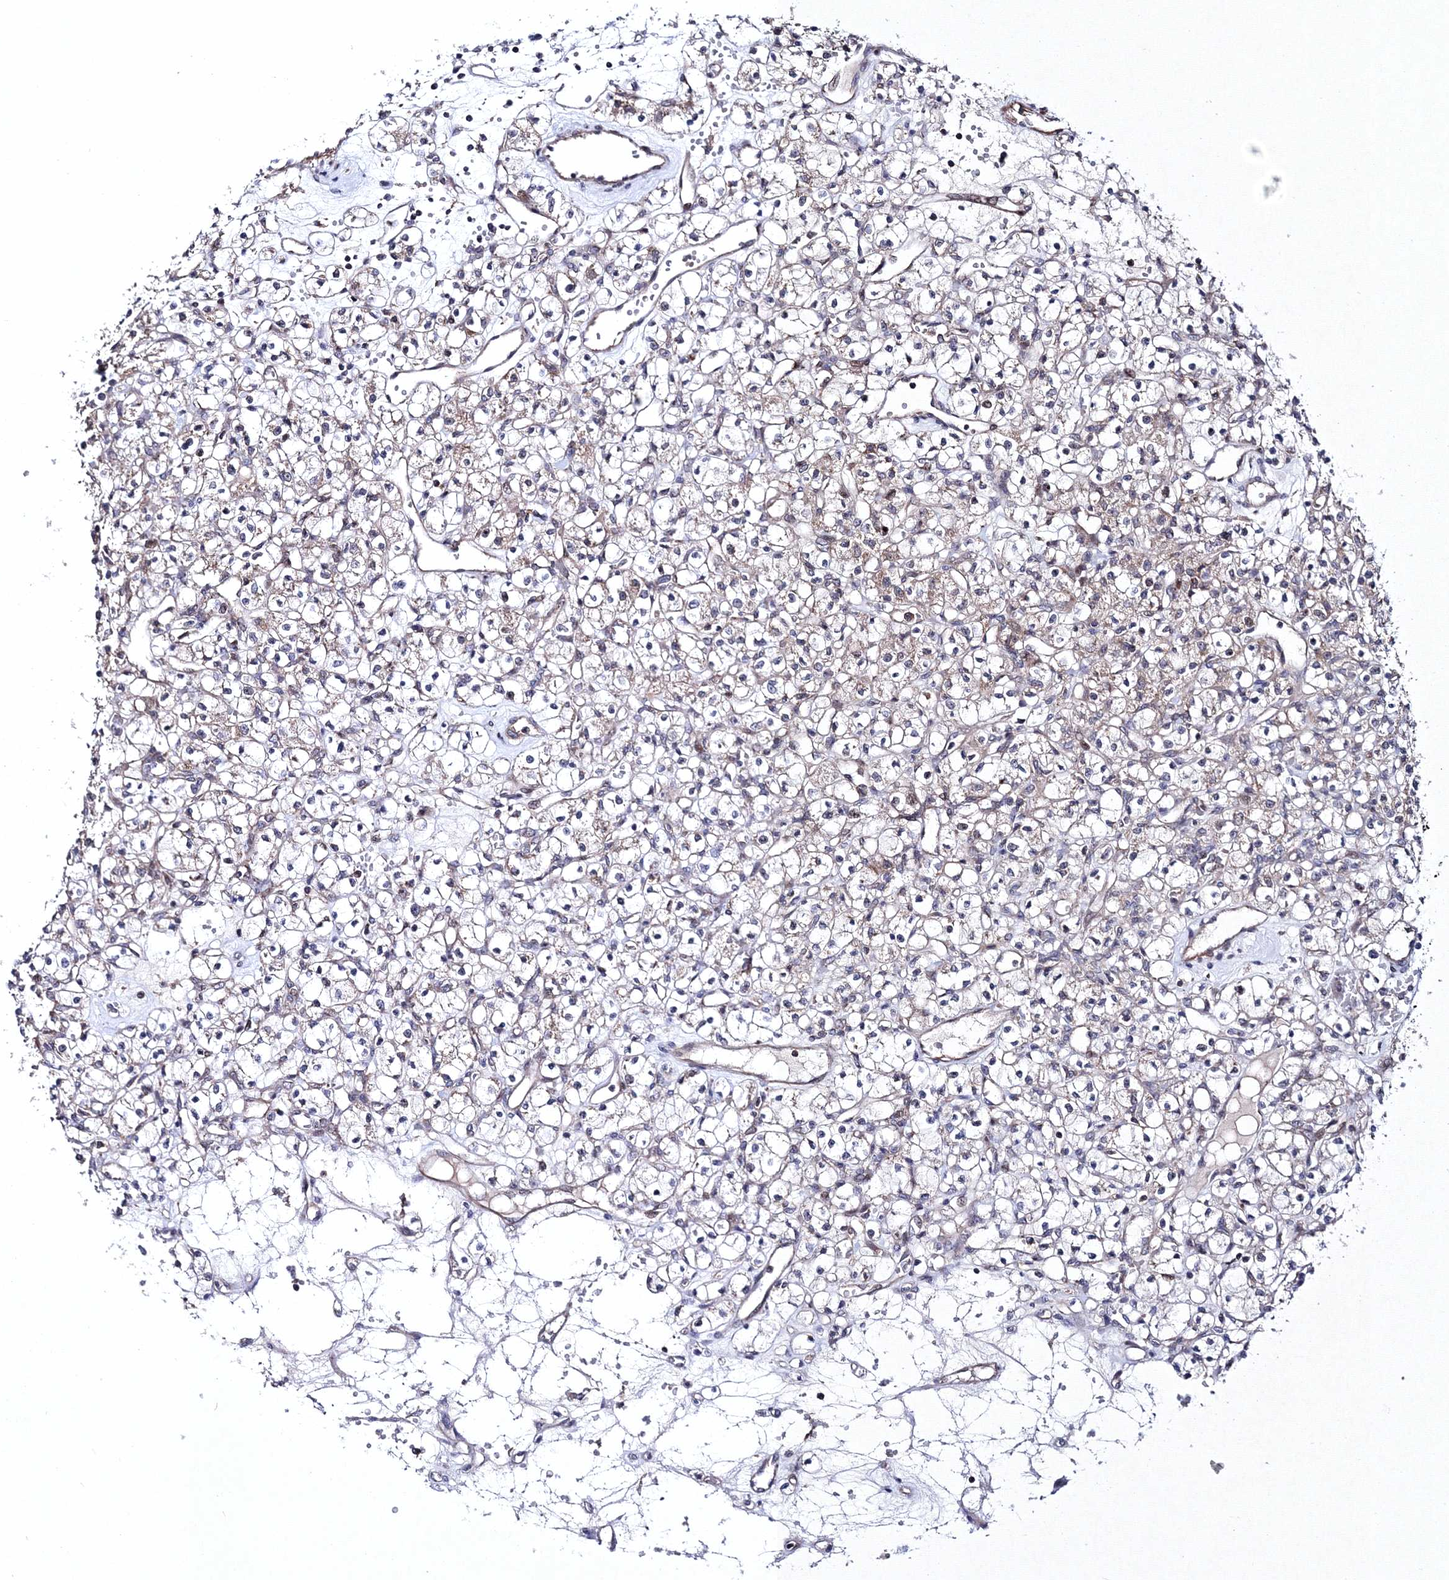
{"staining": {"intensity": "negative", "quantity": "none", "location": "none"}, "tissue": "renal cancer", "cell_type": "Tumor cells", "image_type": "cancer", "snomed": [{"axis": "morphology", "description": "Adenocarcinoma, NOS"}, {"axis": "topography", "description": "Kidney"}], "caption": "DAB immunohistochemical staining of human renal cancer (adenocarcinoma) displays no significant positivity in tumor cells.", "gene": "PPP2R2B", "patient": {"sex": "female", "age": 59}}